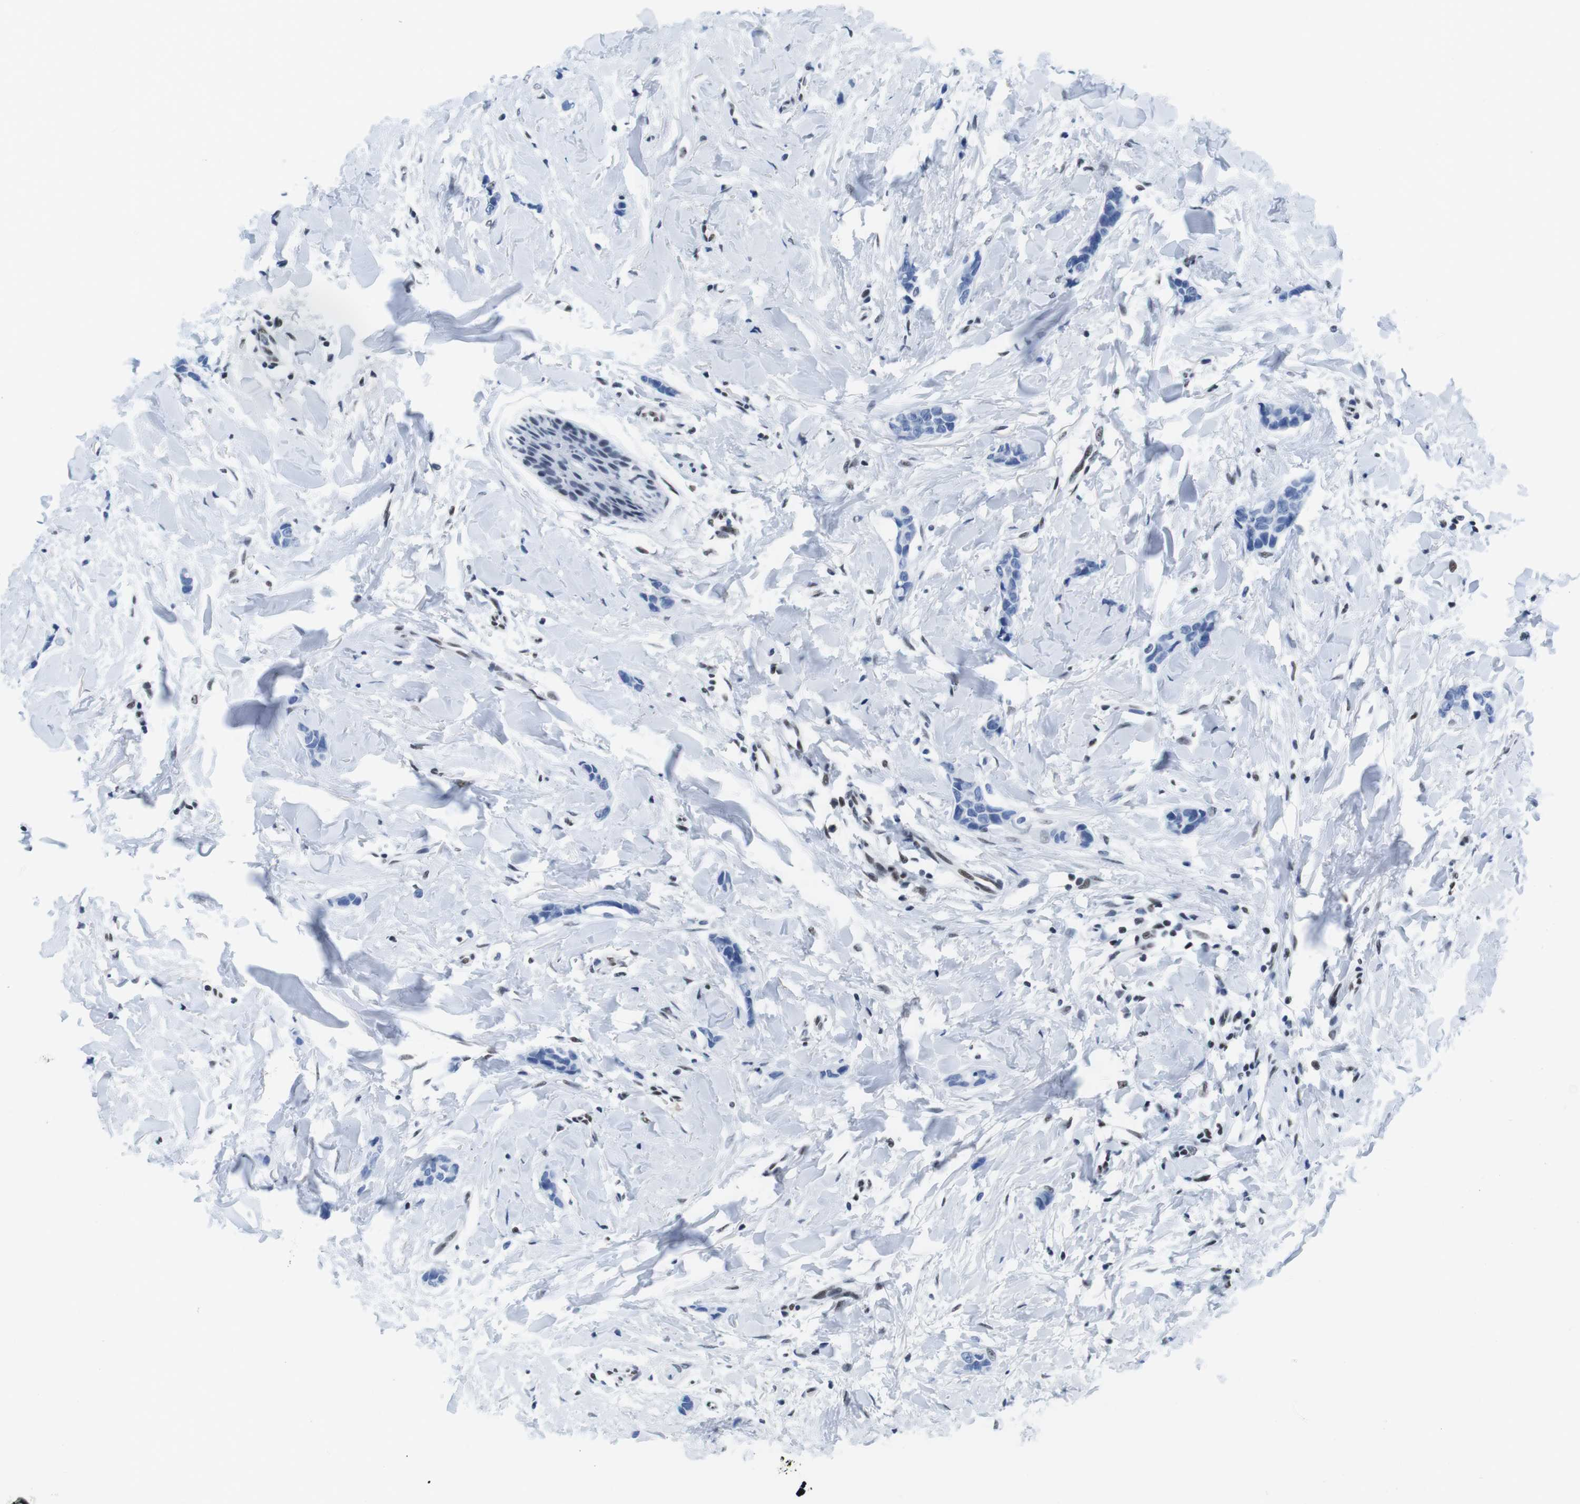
{"staining": {"intensity": "negative", "quantity": "none", "location": "none"}, "tissue": "breast cancer", "cell_type": "Tumor cells", "image_type": "cancer", "snomed": [{"axis": "morphology", "description": "Lobular carcinoma"}, {"axis": "topography", "description": "Skin"}, {"axis": "topography", "description": "Breast"}], "caption": "A micrograph of human breast cancer is negative for staining in tumor cells.", "gene": "IFI16", "patient": {"sex": "female", "age": 46}}